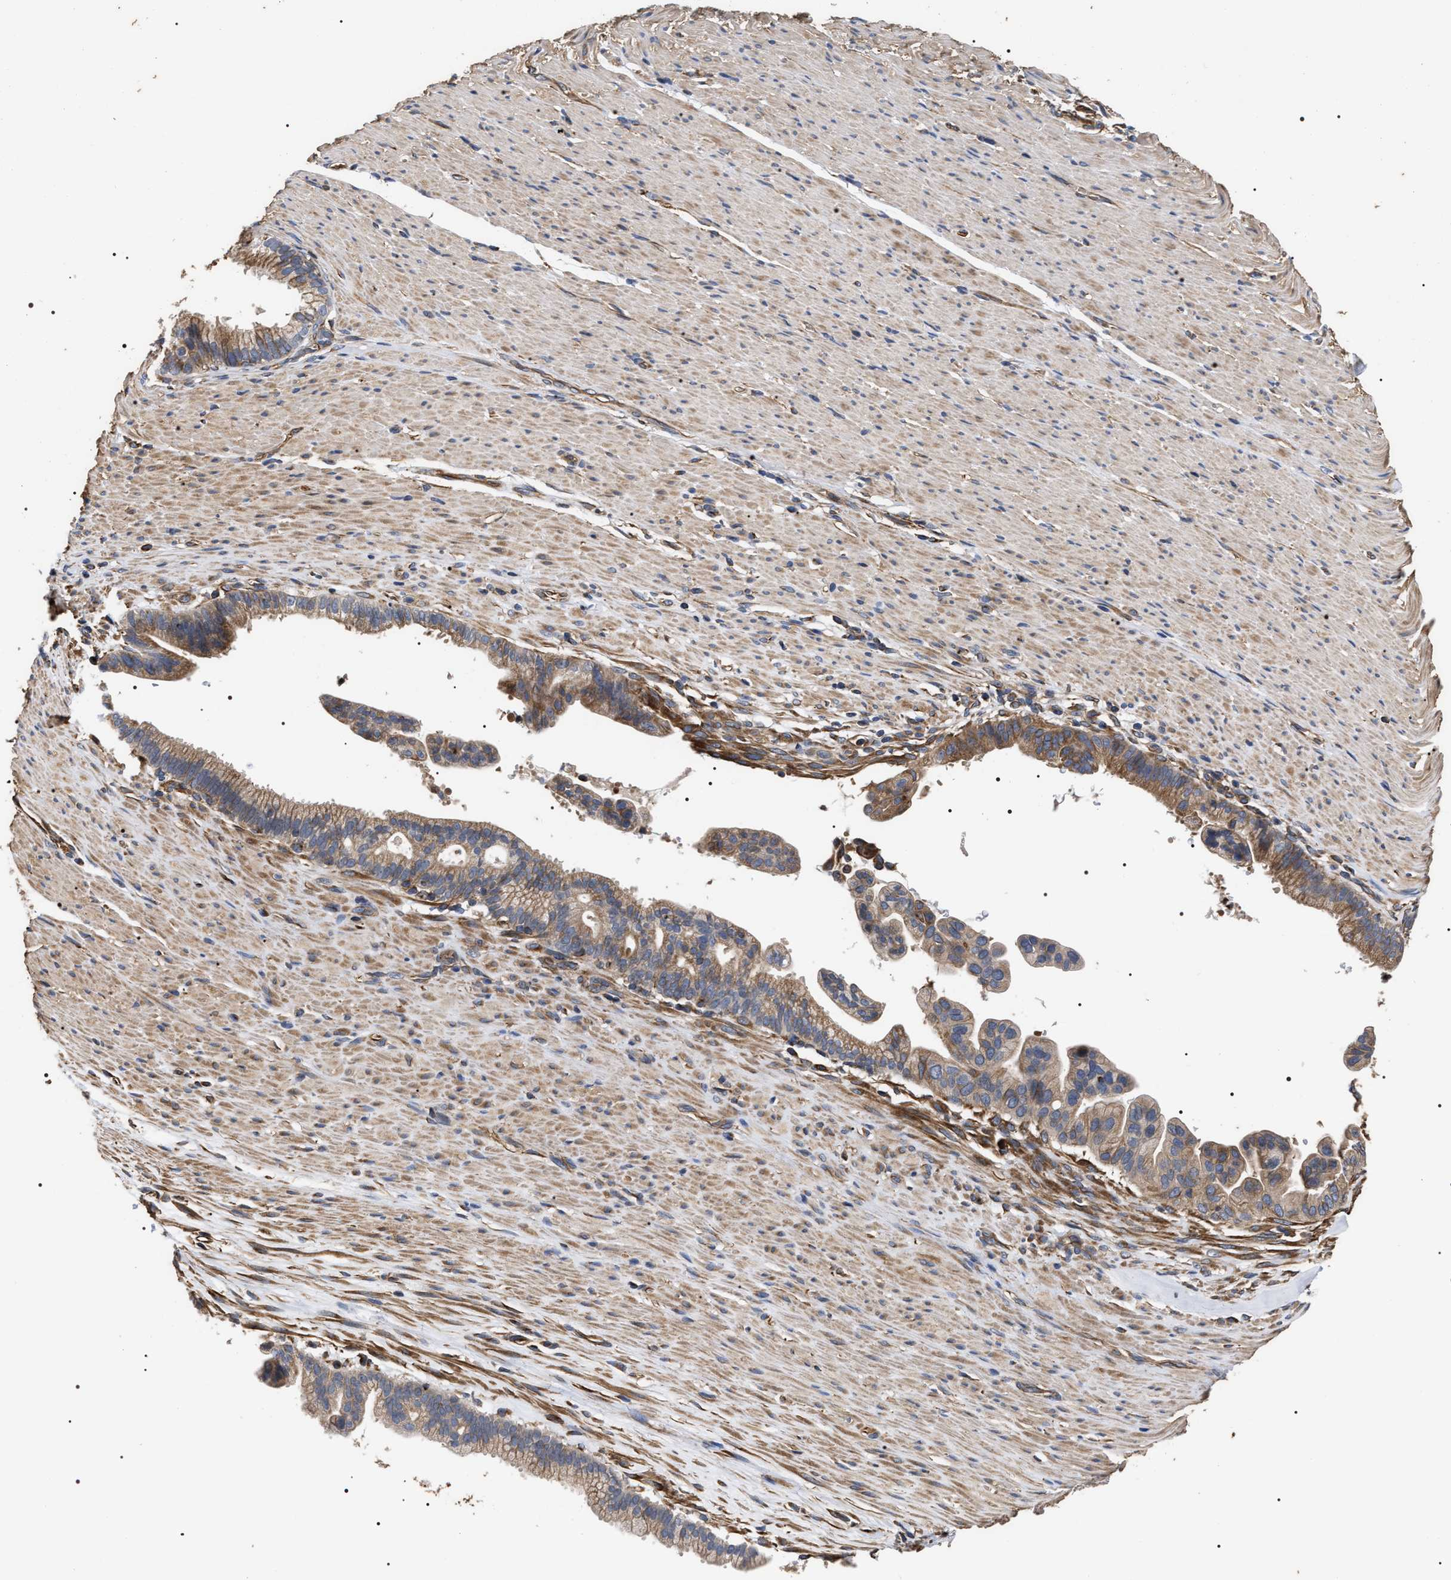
{"staining": {"intensity": "moderate", "quantity": "25%-75%", "location": "cytoplasmic/membranous"}, "tissue": "pancreatic cancer", "cell_type": "Tumor cells", "image_type": "cancer", "snomed": [{"axis": "morphology", "description": "Adenocarcinoma, NOS"}, {"axis": "topography", "description": "Pancreas"}], "caption": "Tumor cells reveal medium levels of moderate cytoplasmic/membranous positivity in about 25%-75% of cells in human pancreatic cancer.", "gene": "TSPAN33", "patient": {"sex": "male", "age": 69}}